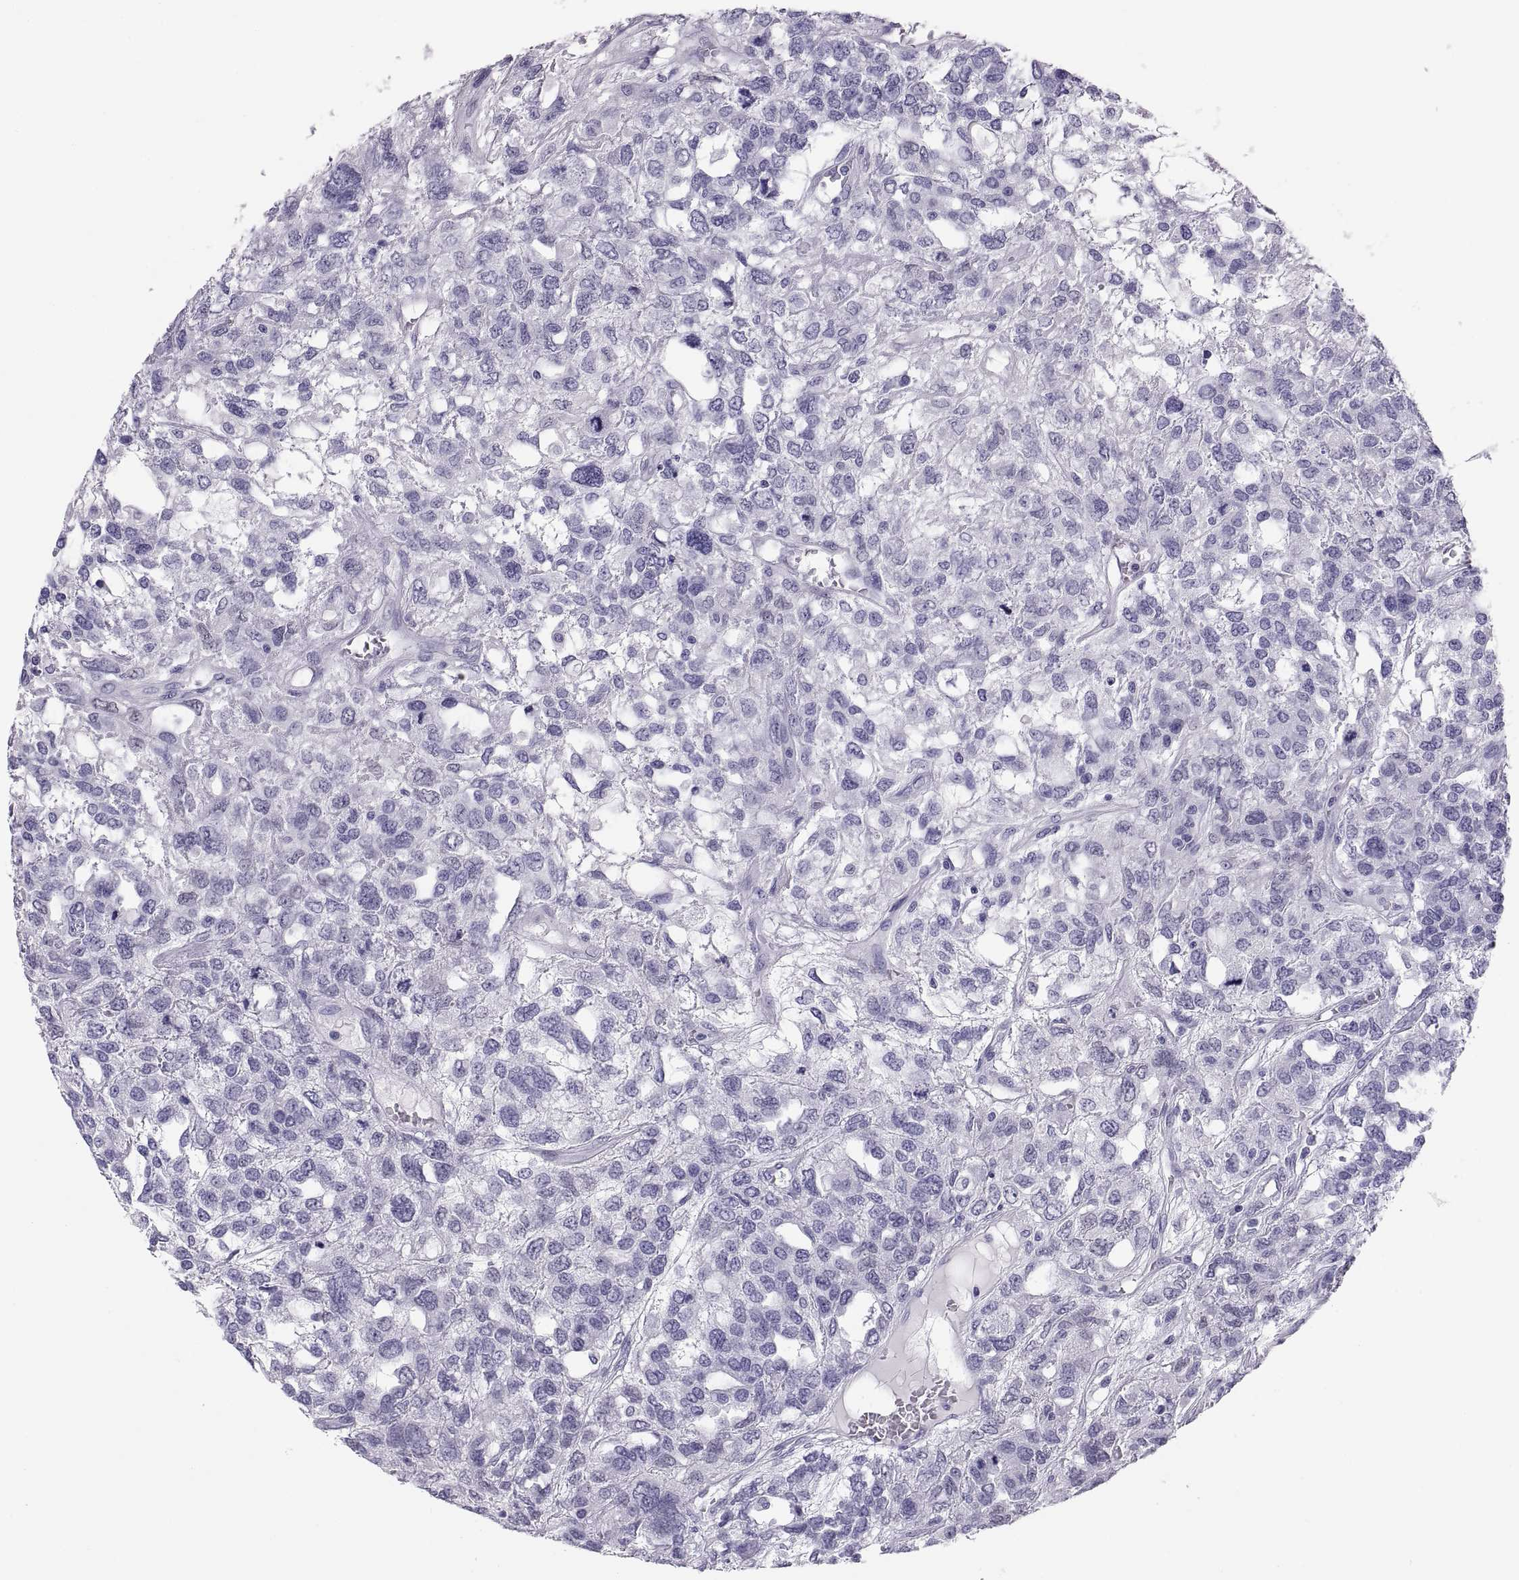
{"staining": {"intensity": "negative", "quantity": "none", "location": "none"}, "tissue": "testis cancer", "cell_type": "Tumor cells", "image_type": "cancer", "snomed": [{"axis": "morphology", "description": "Seminoma, NOS"}, {"axis": "topography", "description": "Testis"}], "caption": "Human testis cancer stained for a protein using immunohistochemistry displays no positivity in tumor cells.", "gene": "PAX2", "patient": {"sex": "male", "age": 52}}